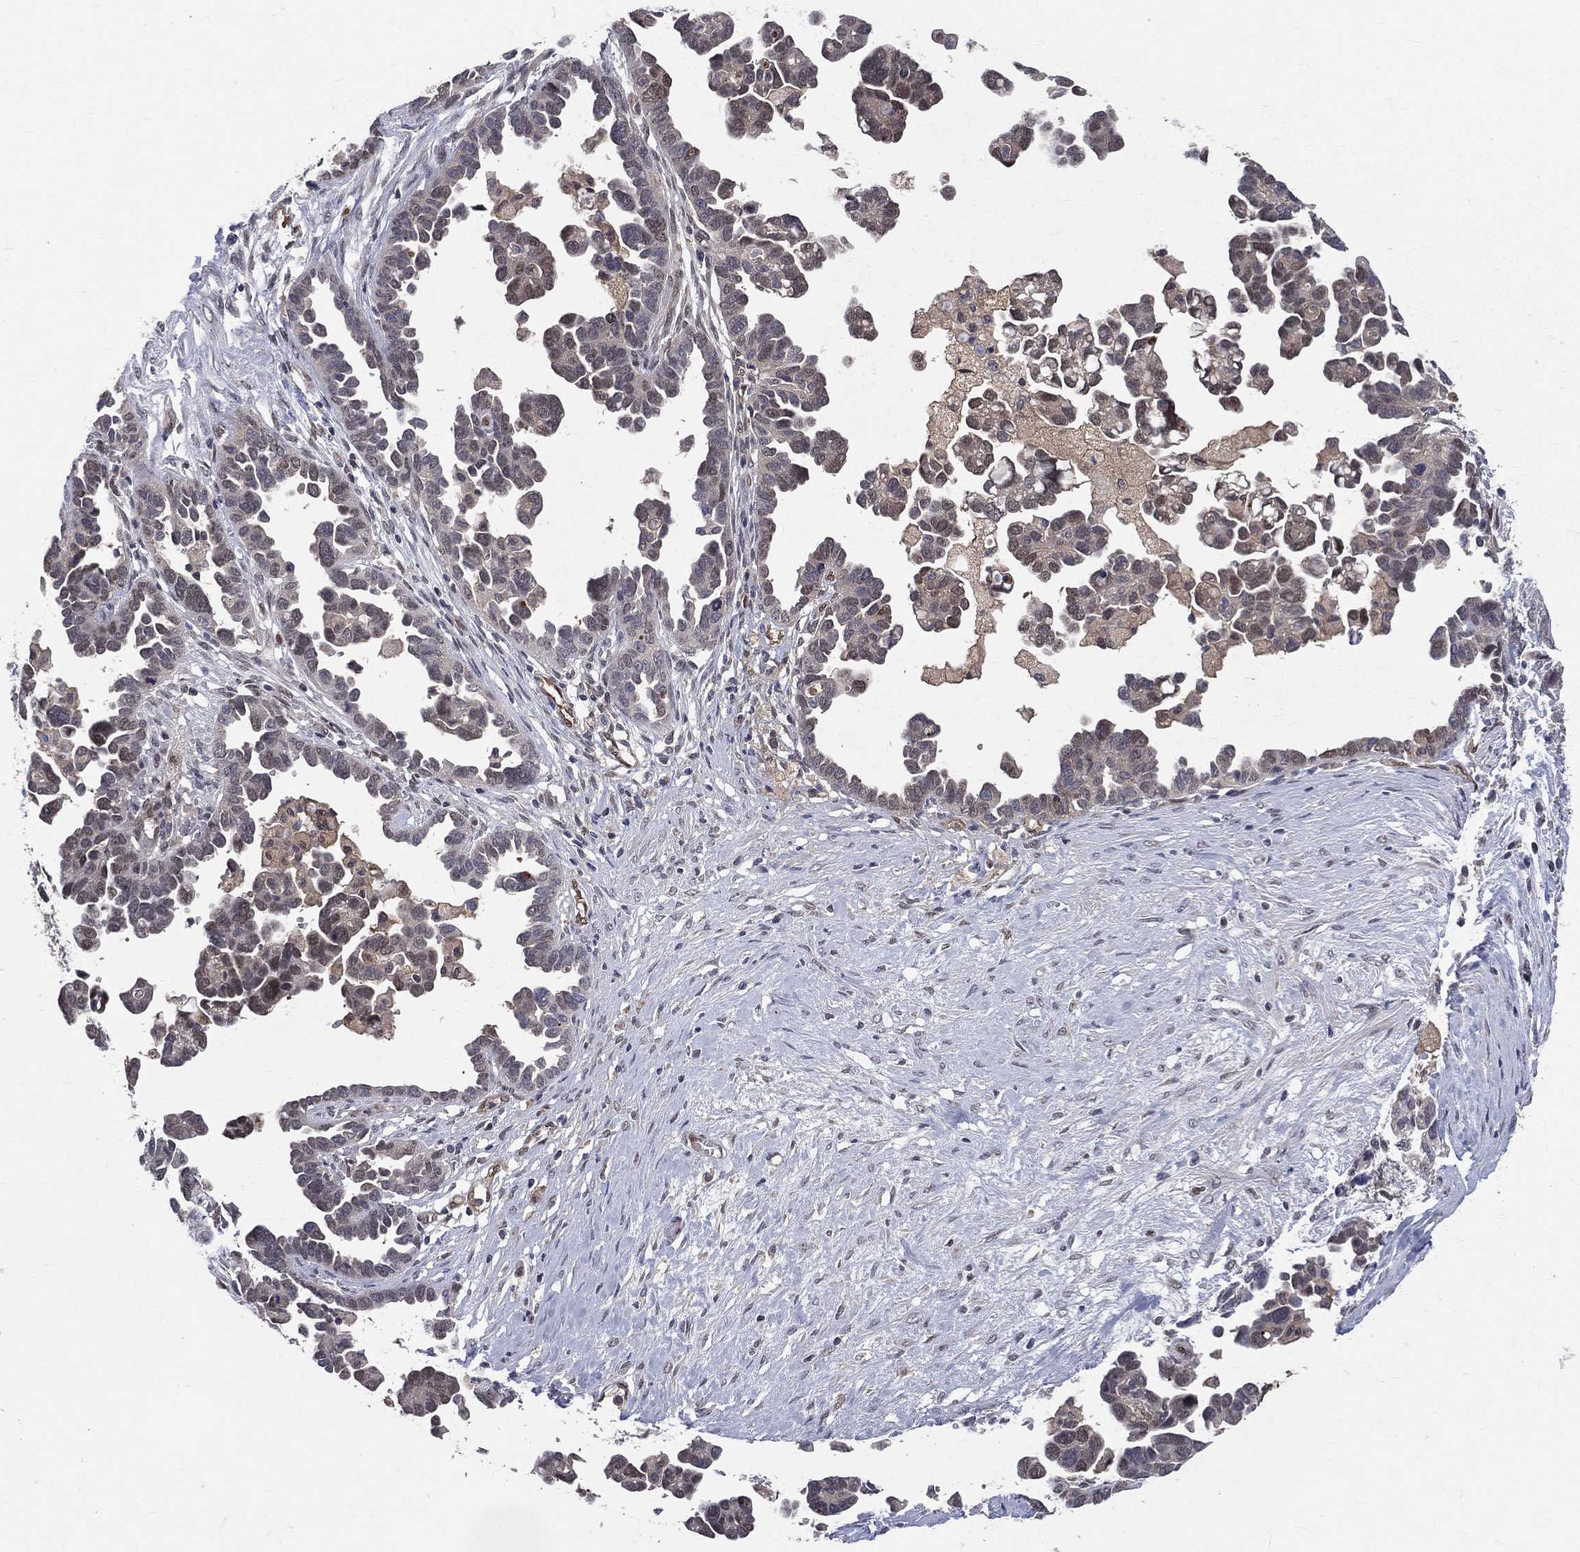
{"staining": {"intensity": "negative", "quantity": "none", "location": "none"}, "tissue": "ovarian cancer", "cell_type": "Tumor cells", "image_type": "cancer", "snomed": [{"axis": "morphology", "description": "Cystadenocarcinoma, serous, NOS"}, {"axis": "topography", "description": "Ovary"}], "caption": "Immunohistochemistry (IHC) of human ovarian cancer exhibits no expression in tumor cells.", "gene": "GMPR2", "patient": {"sex": "female", "age": 54}}